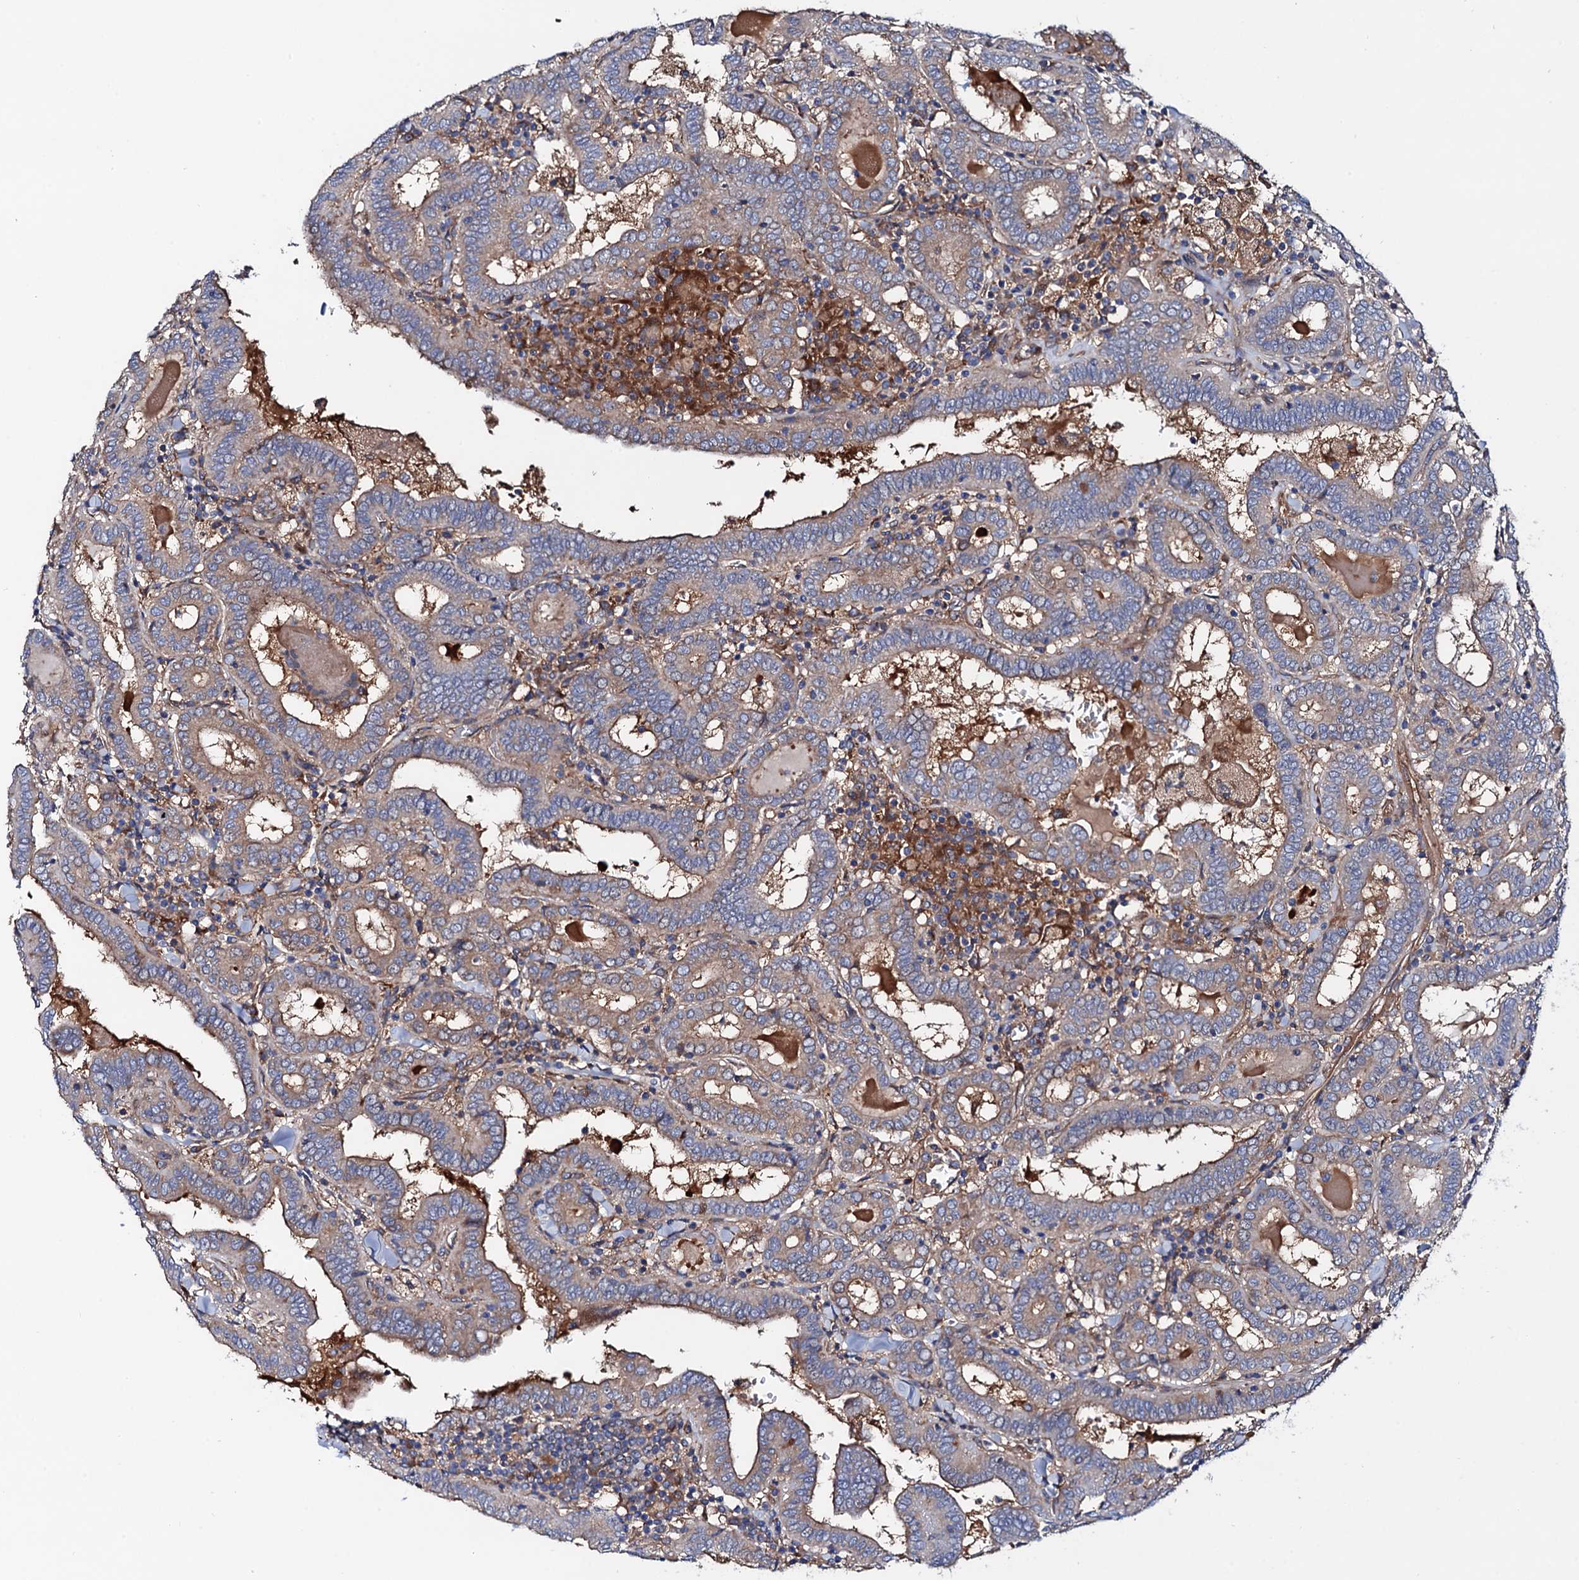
{"staining": {"intensity": "weak", "quantity": "25%-75%", "location": "cytoplasmic/membranous"}, "tissue": "thyroid cancer", "cell_type": "Tumor cells", "image_type": "cancer", "snomed": [{"axis": "morphology", "description": "Papillary adenocarcinoma, NOS"}, {"axis": "topography", "description": "Thyroid gland"}], "caption": "This is an image of immunohistochemistry staining of papillary adenocarcinoma (thyroid), which shows weak expression in the cytoplasmic/membranous of tumor cells.", "gene": "MRPL48", "patient": {"sex": "female", "age": 72}}